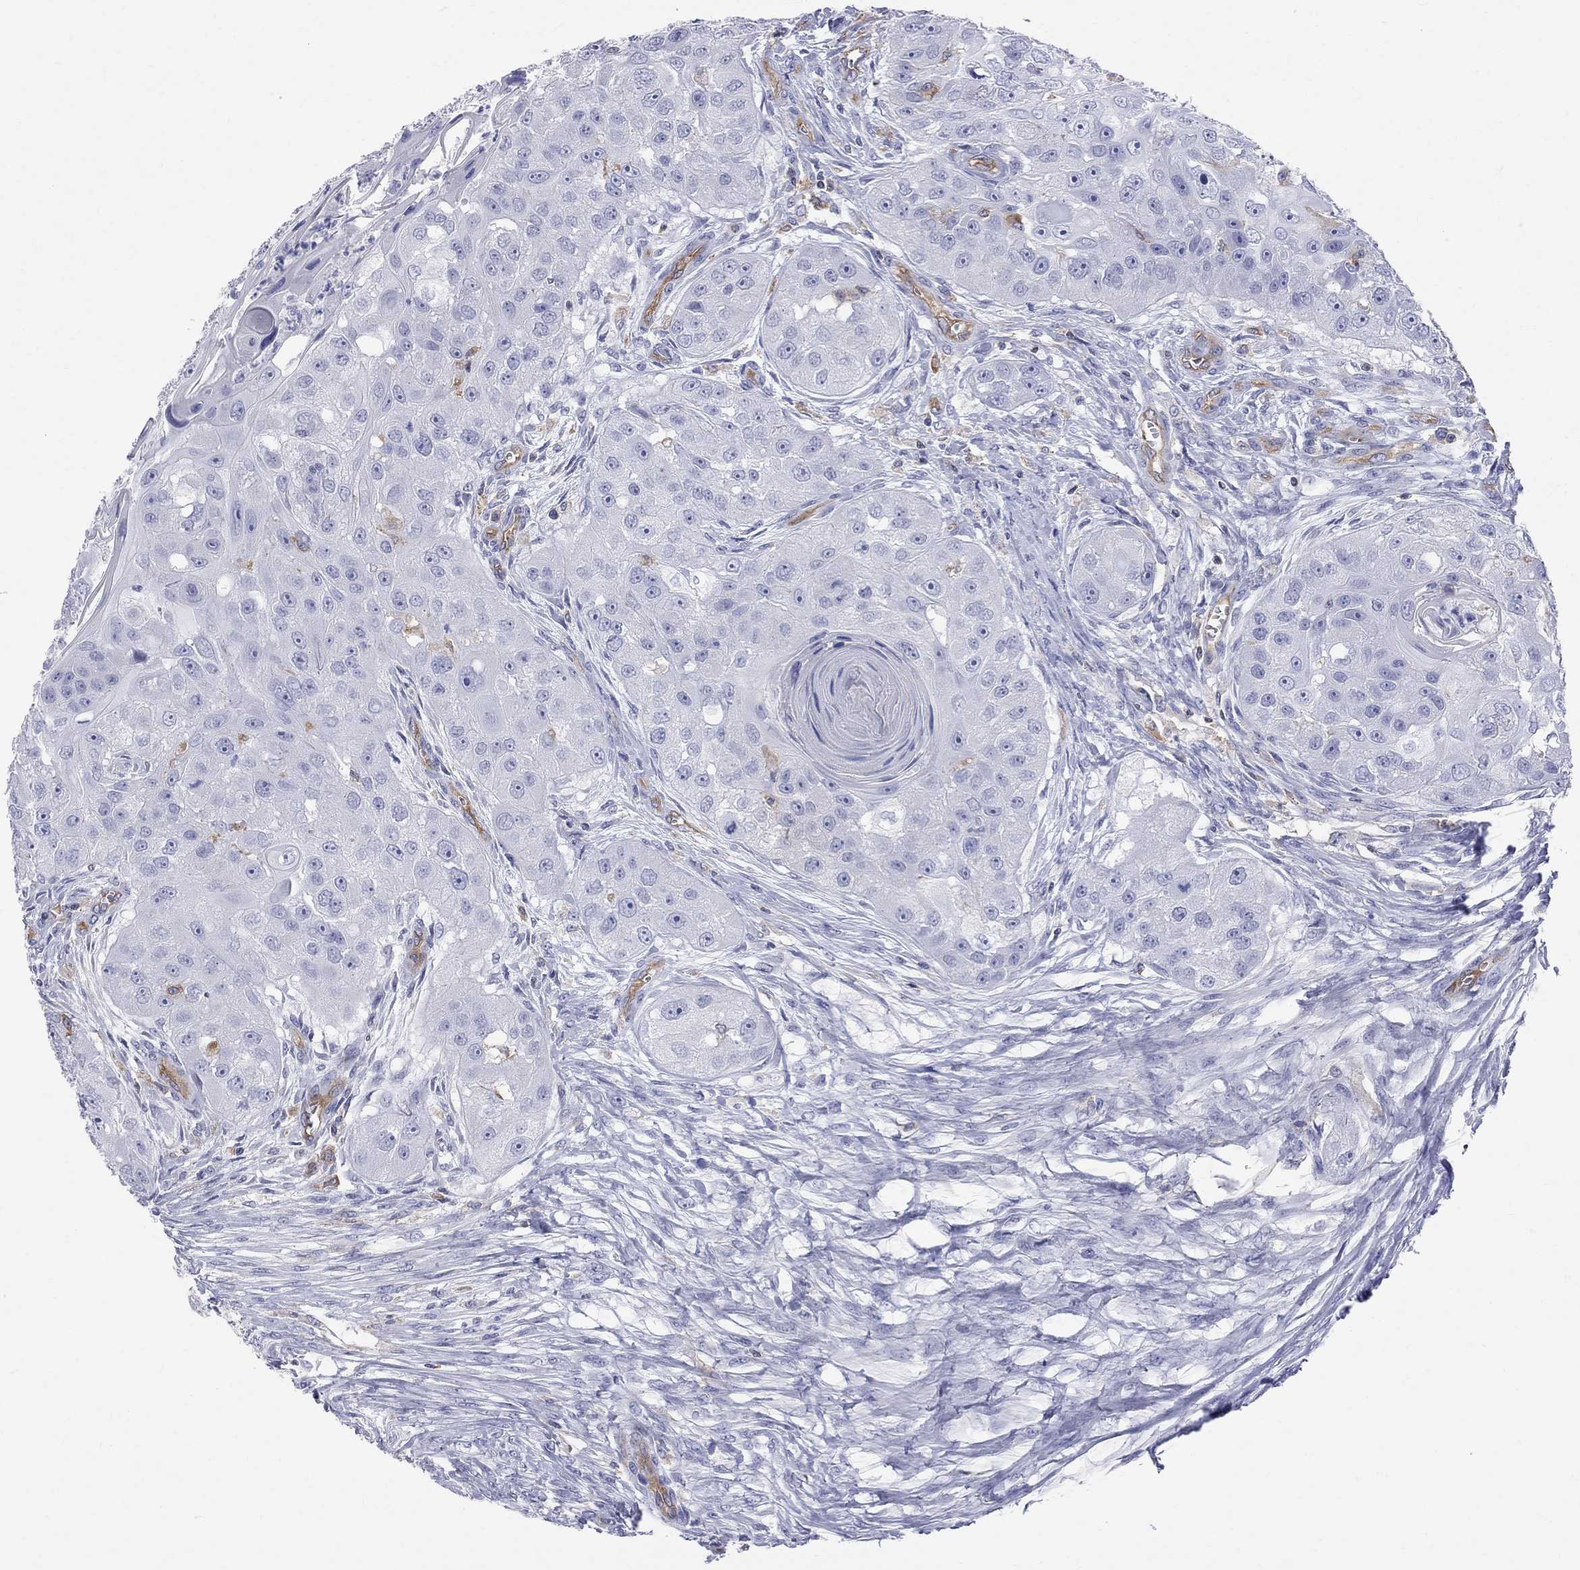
{"staining": {"intensity": "negative", "quantity": "none", "location": "none"}, "tissue": "head and neck cancer", "cell_type": "Tumor cells", "image_type": "cancer", "snomed": [{"axis": "morphology", "description": "Normal tissue, NOS"}, {"axis": "morphology", "description": "Squamous cell carcinoma, NOS"}, {"axis": "topography", "description": "Skeletal muscle"}, {"axis": "topography", "description": "Head-Neck"}], "caption": "DAB immunohistochemical staining of head and neck cancer (squamous cell carcinoma) demonstrates no significant positivity in tumor cells.", "gene": "ABI3", "patient": {"sex": "male", "age": 51}}